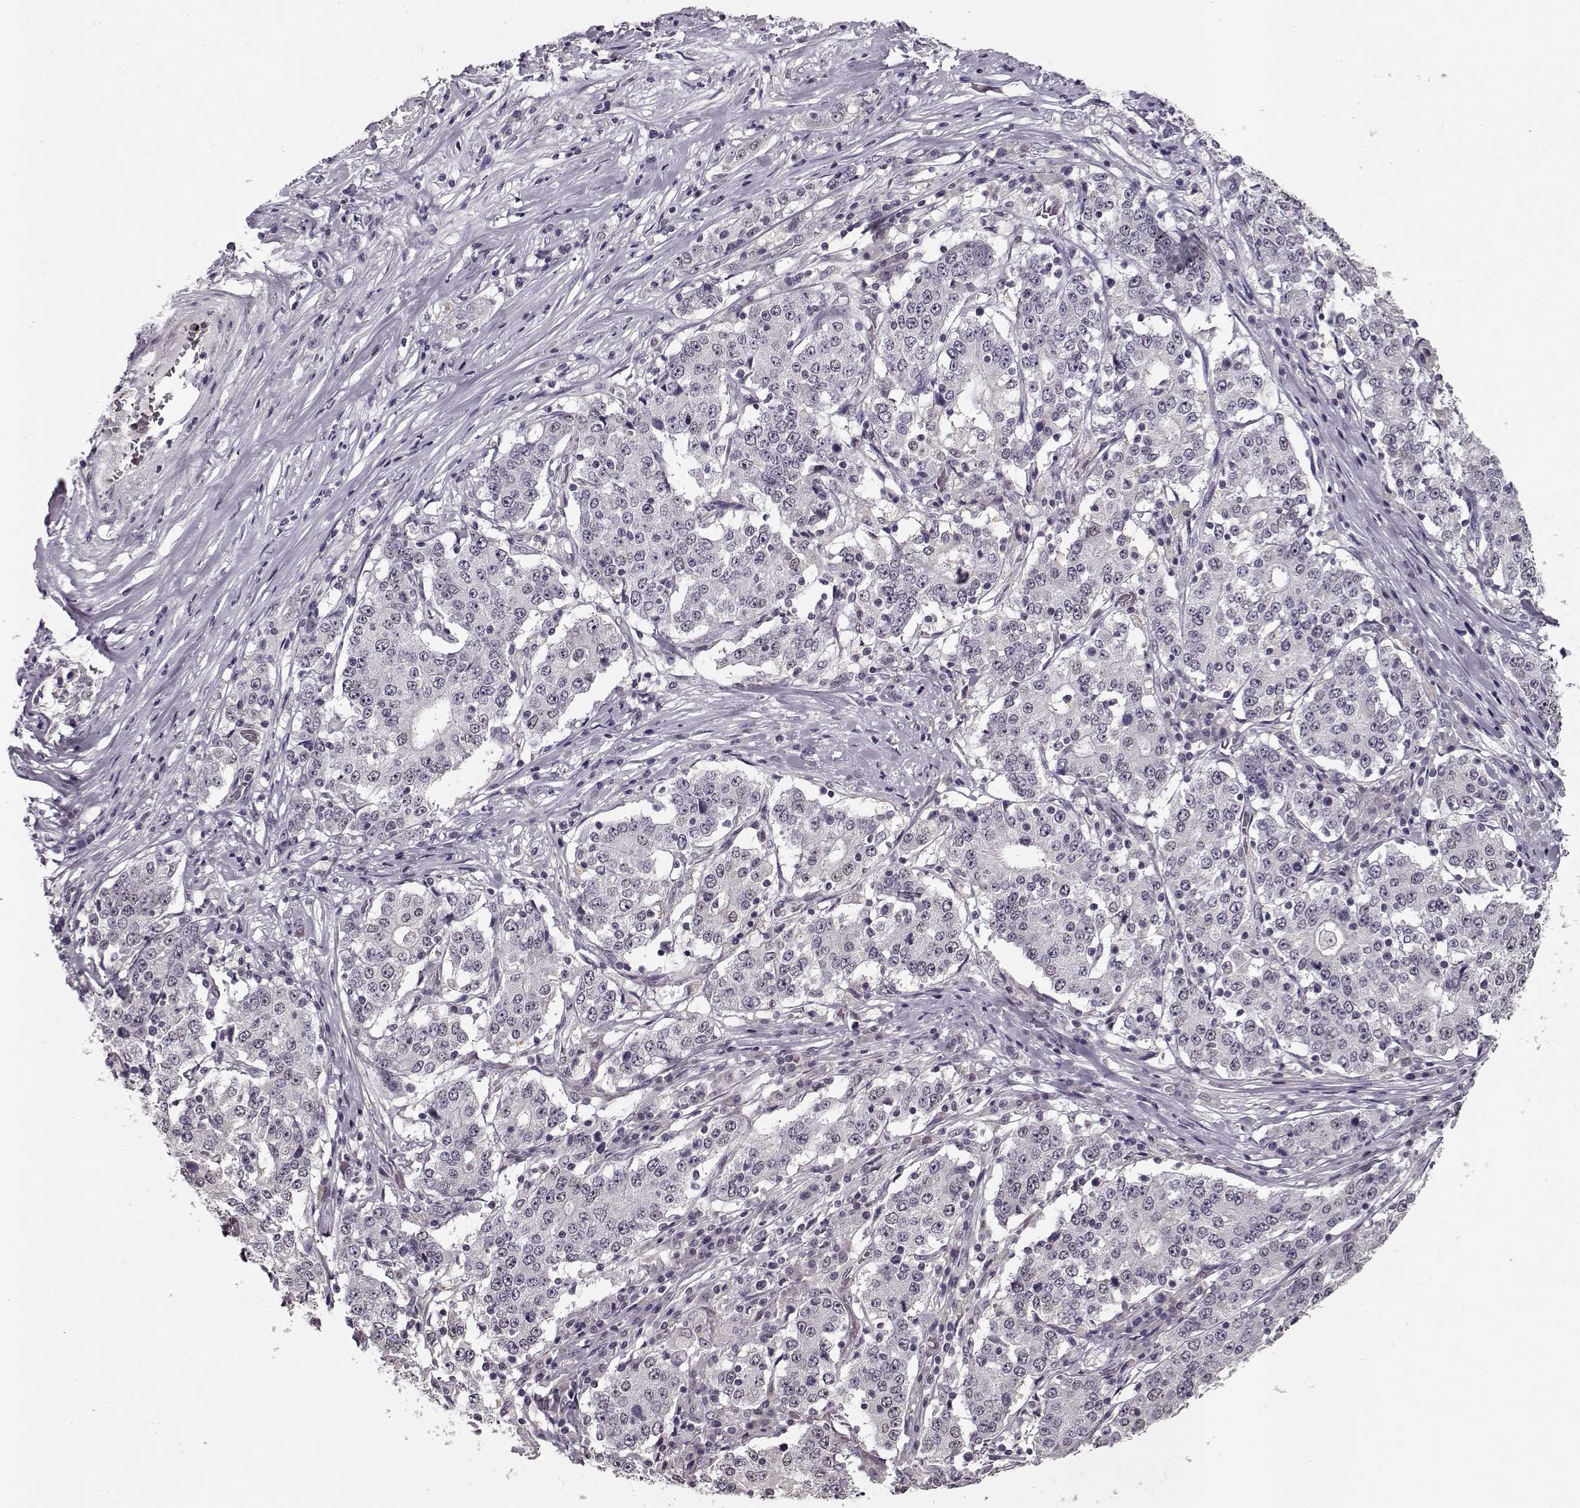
{"staining": {"intensity": "negative", "quantity": "none", "location": "none"}, "tissue": "stomach cancer", "cell_type": "Tumor cells", "image_type": "cancer", "snomed": [{"axis": "morphology", "description": "Adenocarcinoma, NOS"}, {"axis": "topography", "description": "Stomach"}], "caption": "Human stomach cancer stained for a protein using IHC demonstrates no expression in tumor cells.", "gene": "RP1L1", "patient": {"sex": "male", "age": 59}}